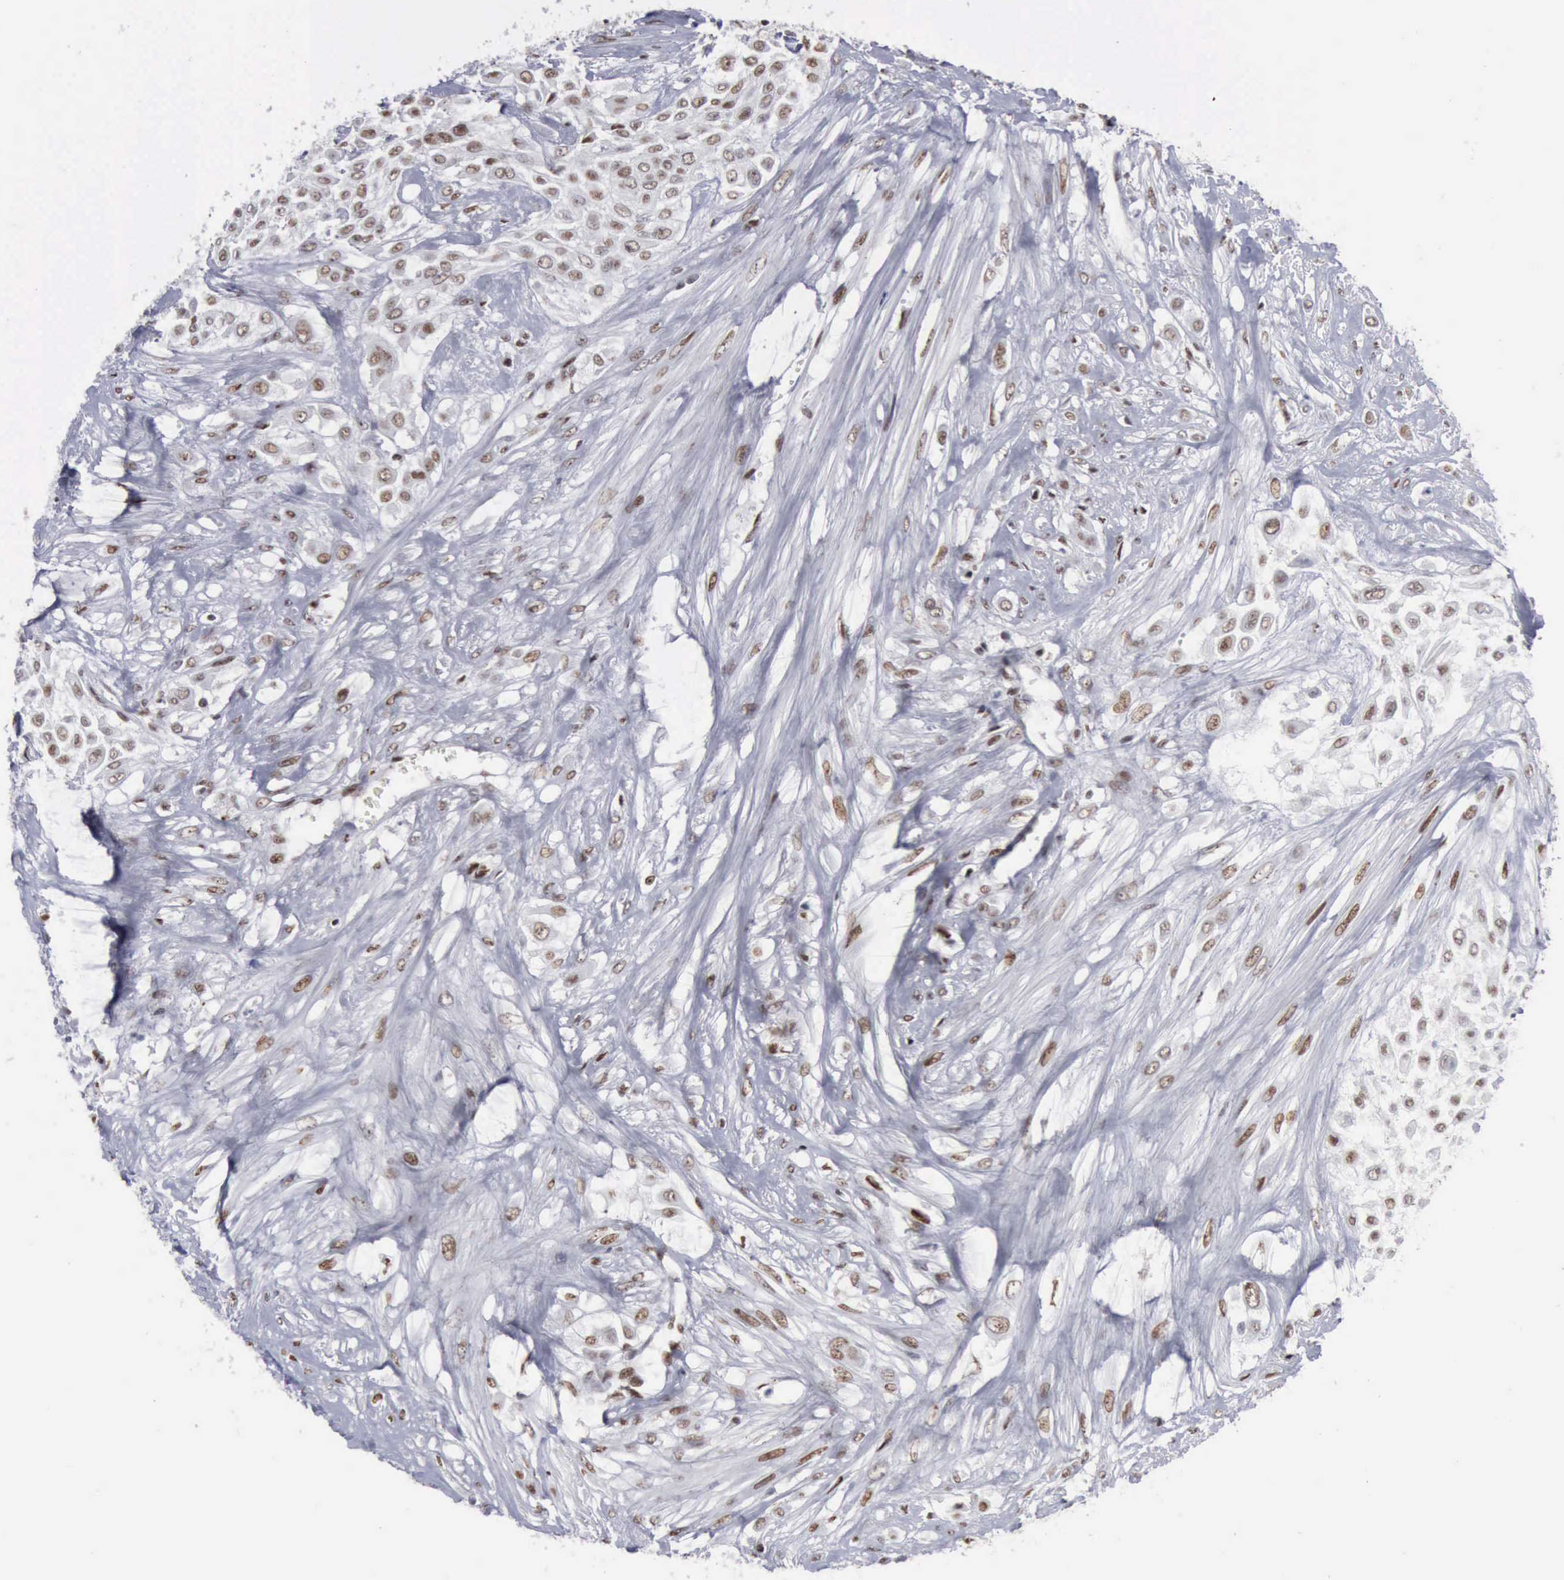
{"staining": {"intensity": "moderate", "quantity": "25%-75%", "location": "nuclear"}, "tissue": "urothelial cancer", "cell_type": "Tumor cells", "image_type": "cancer", "snomed": [{"axis": "morphology", "description": "Urothelial carcinoma, High grade"}, {"axis": "topography", "description": "Urinary bladder"}], "caption": "Protein analysis of urothelial carcinoma (high-grade) tissue demonstrates moderate nuclear positivity in approximately 25%-75% of tumor cells.", "gene": "KIAA0586", "patient": {"sex": "male", "age": 57}}